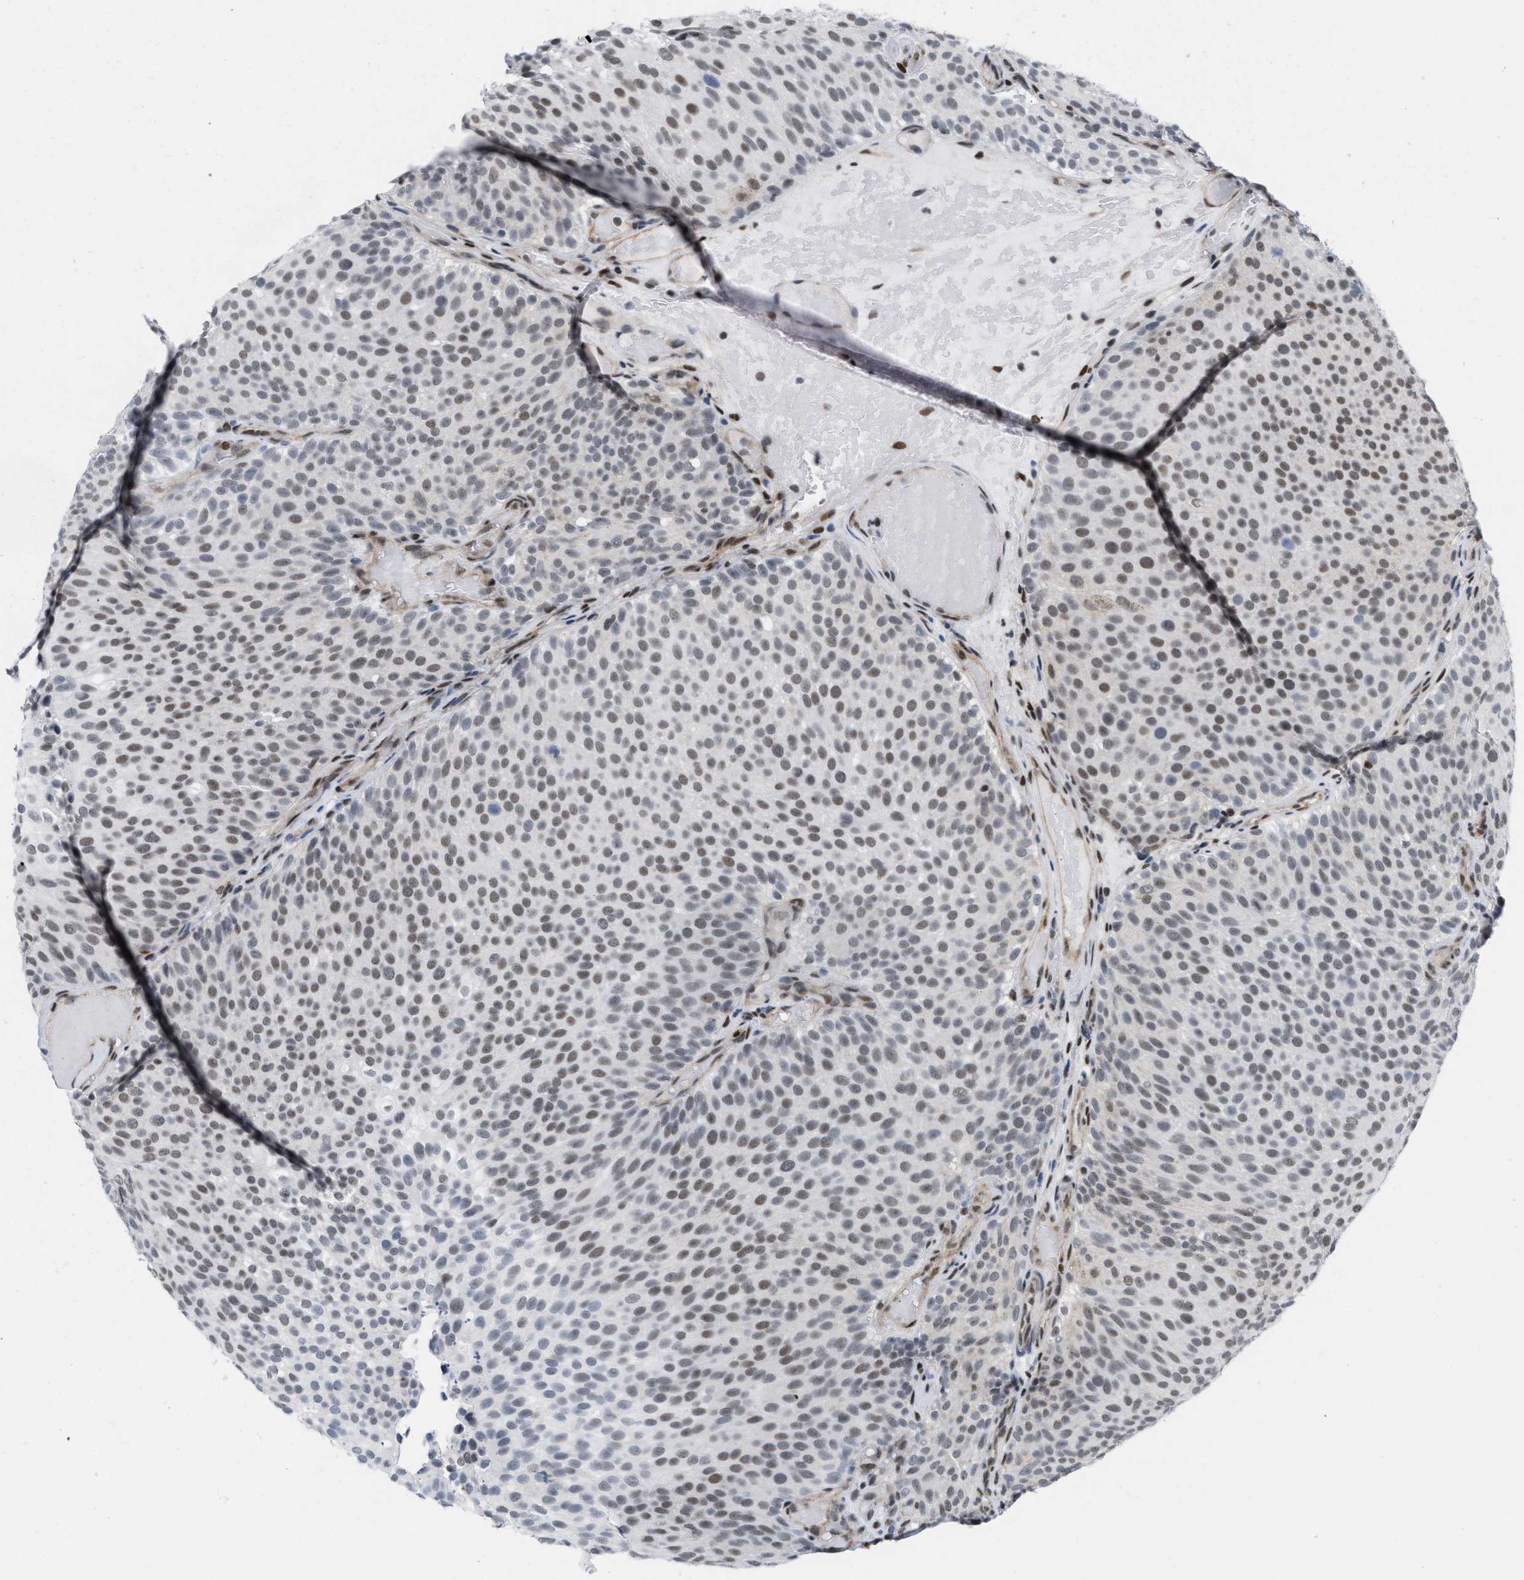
{"staining": {"intensity": "weak", "quantity": "<25%", "location": "nuclear"}, "tissue": "urothelial cancer", "cell_type": "Tumor cells", "image_type": "cancer", "snomed": [{"axis": "morphology", "description": "Urothelial carcinoma, Low grade"}, {"axis": "topography", "description": "Urinary bladder"}], "caption": "Tumor cells are negative for protein expression in human urothelial carcinoma (low-grade).", "gene": "MIER1", "patient": {"sex": "male", "age": 78}}